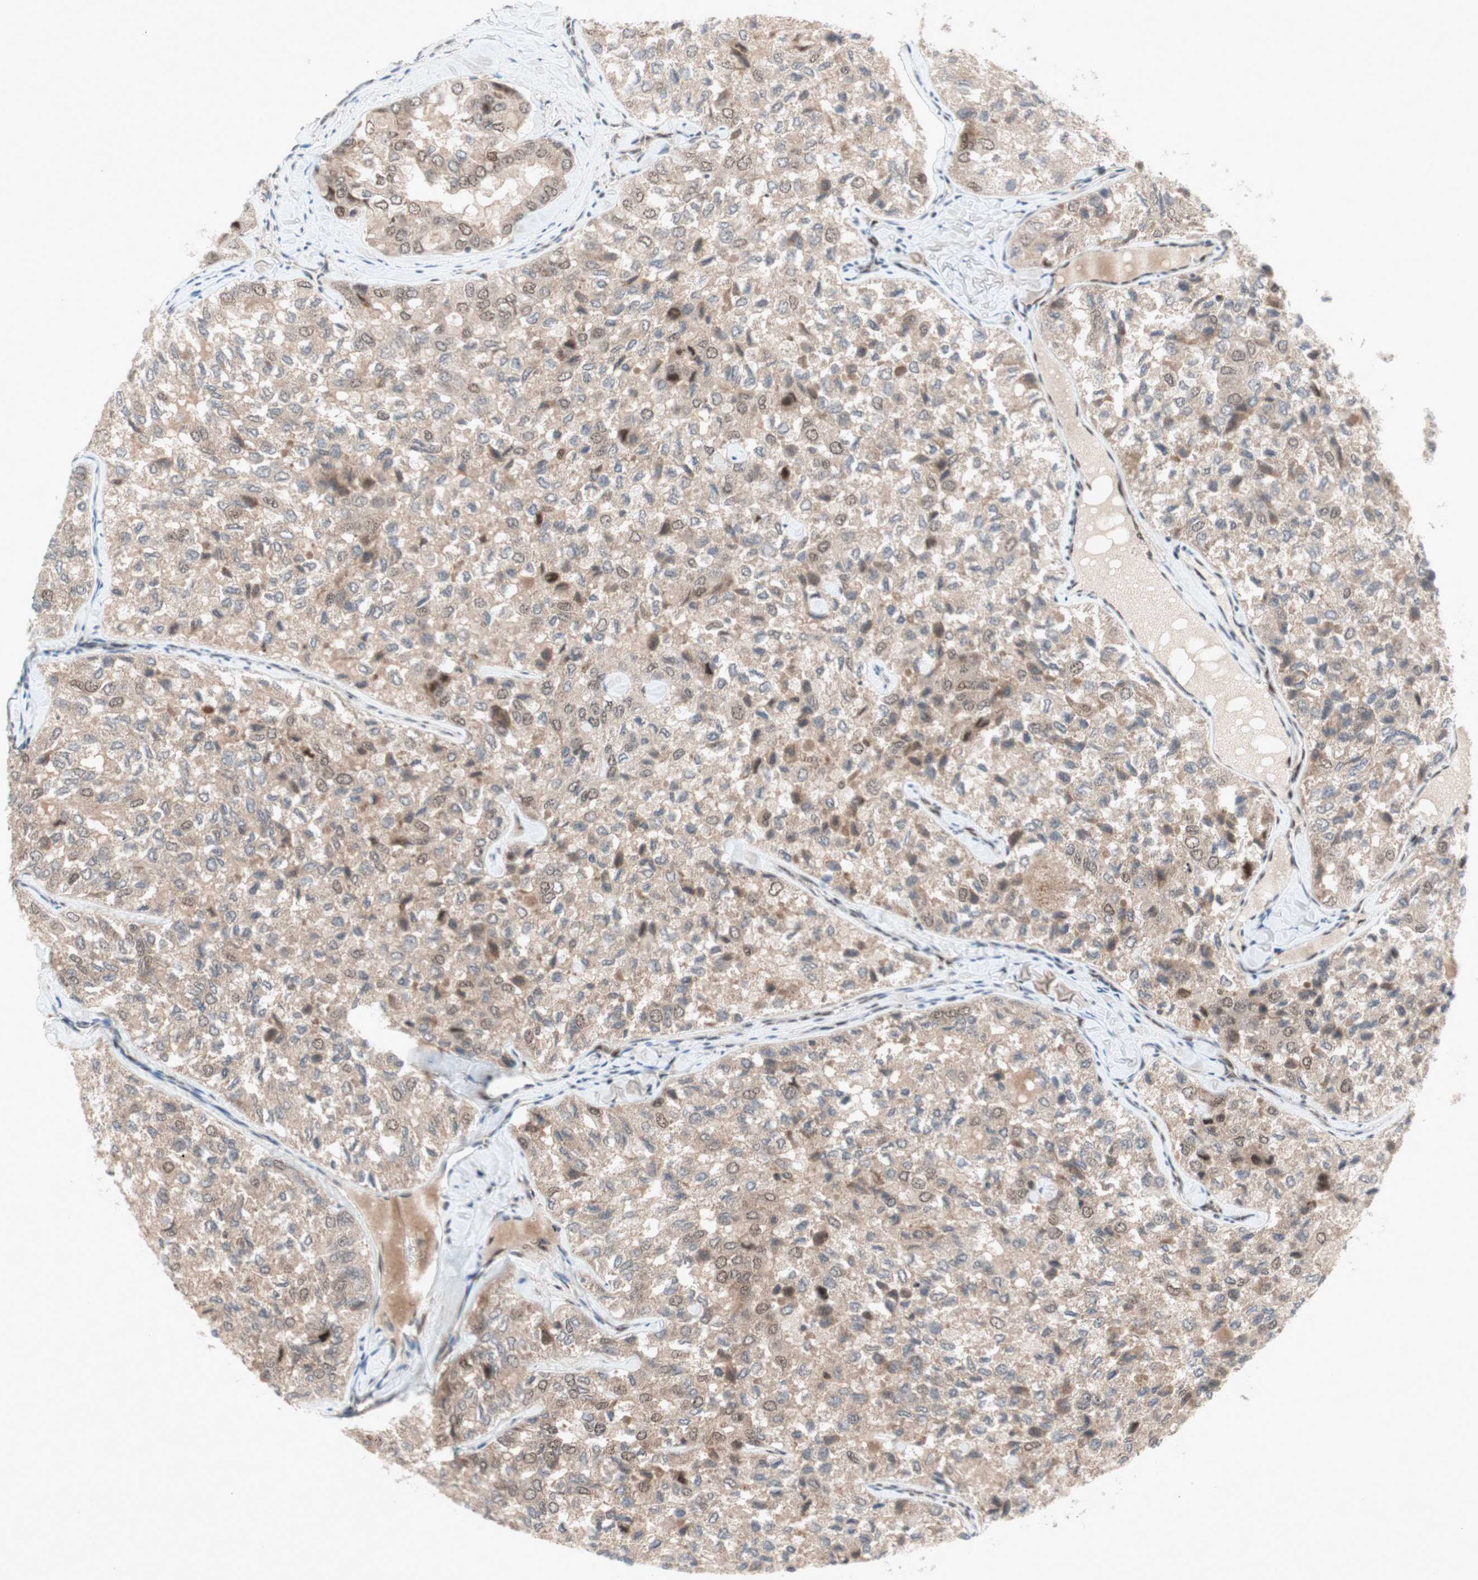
{"staining": {"intensity": "weak", "quantity": ">75%", "location": "cytoplasmic/membranous"}, "tissue": "thyroid cancer", "cell_type": "Tumor cells", "image_type": "cancer", "snomed": [{"axis": "morphology", "description": "Follicular adenoma carcinoma, NOS"}, {"axis": "topography", "description": "Thyroid gland"}], "caption": "IHC photomicrograph of thyroid follicular adenoma carcinoma stained for a protein (brown), which exhibits low levels of weak cytoplasmic/membranous expression in about >75% of tumor cells.", "gene": "TCF12", "patient": {"sex": "male", "age": 75}}